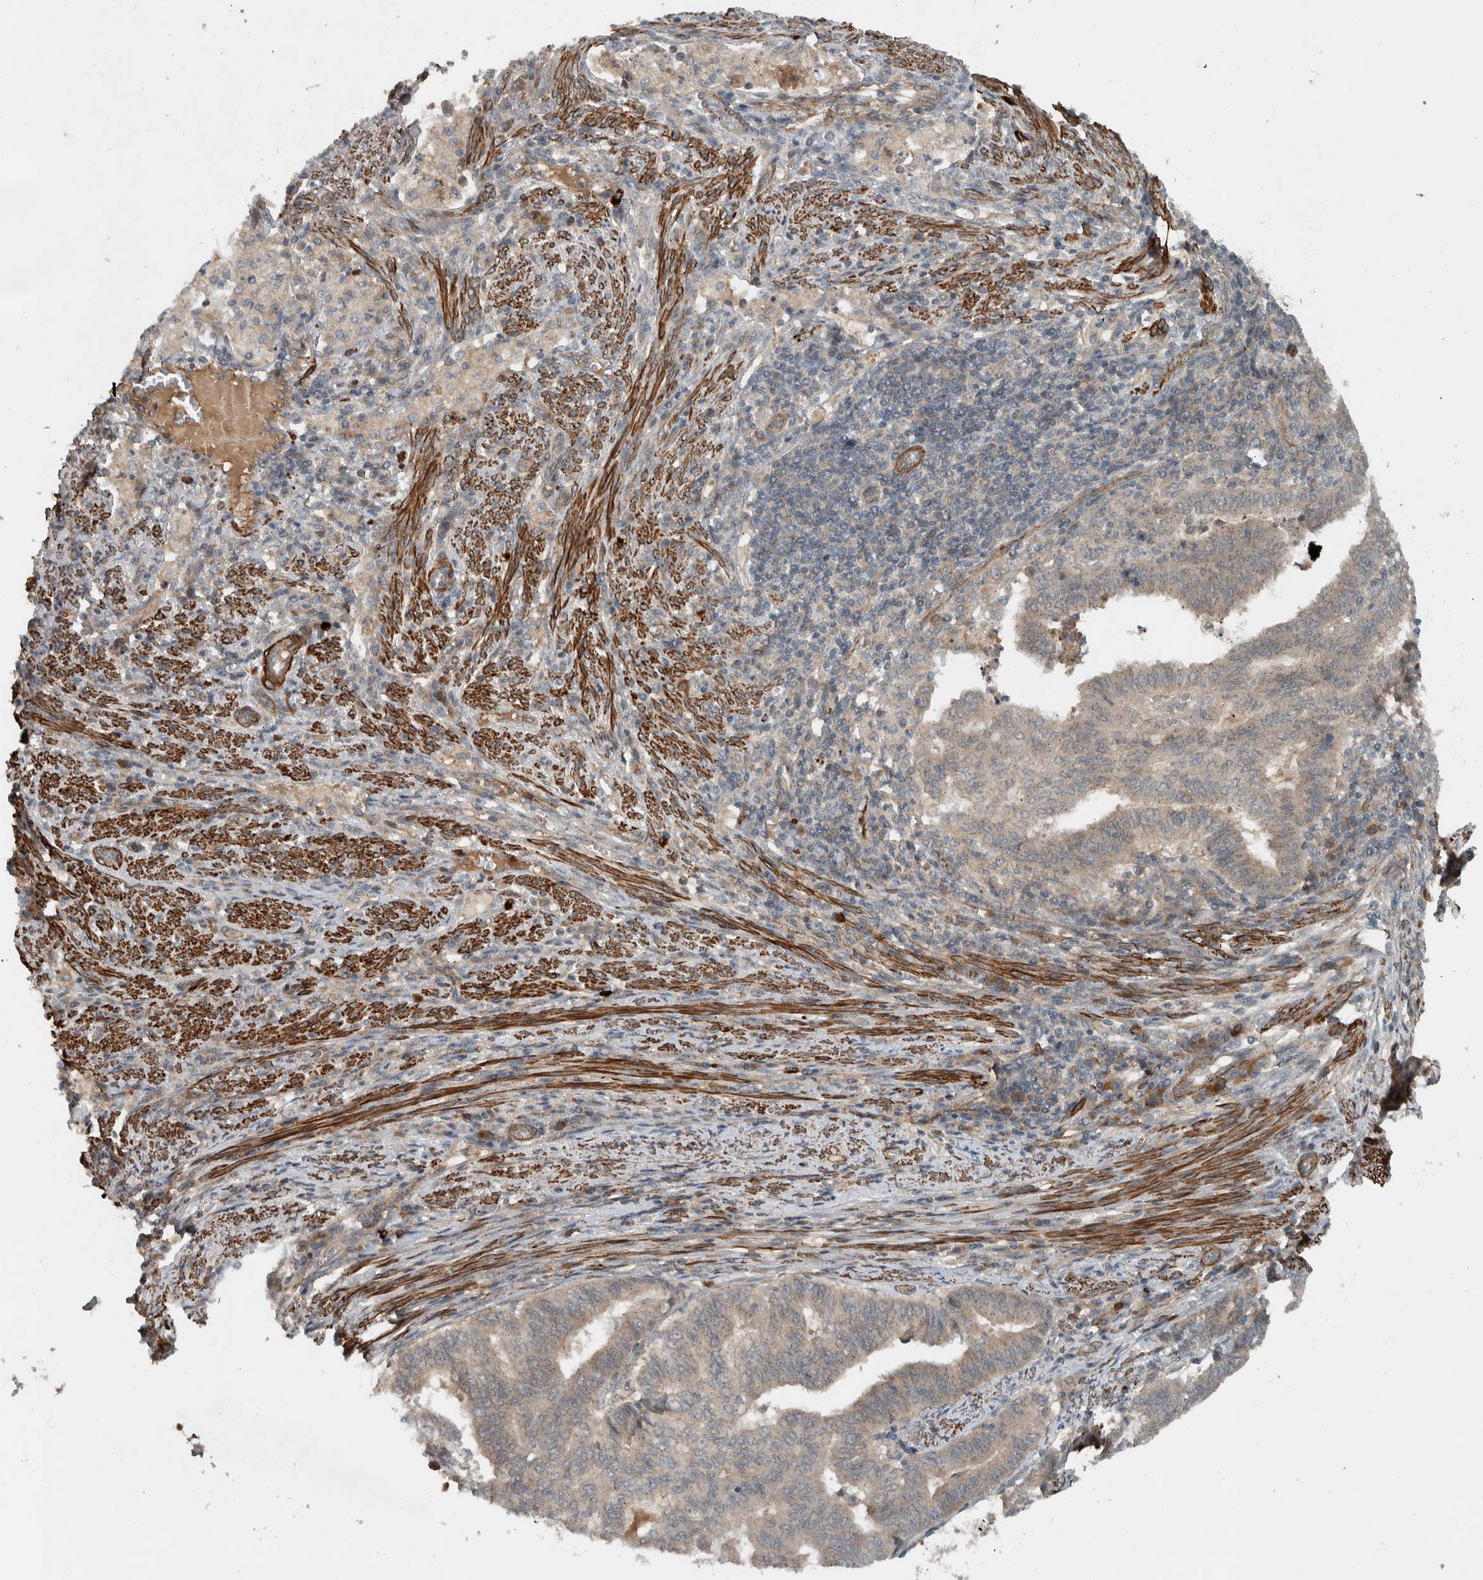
{"staining": {"intensity": "weak", "quantity": "<25%", "location": "cytoplasmic/membranous"}, "tissue": "endometrial cancer", "cell_type": "Tumor cells", "image_type": "cancer", "snomed": [{"axis": "morphology", "description": "Polyp, NOS"}, {"axis": "morphology", "description": "Adenocarcinoma, NOS"}, {"axis": "morphology", "description": "Adenoma, NOS"}, {"axis": "topography", "description": "Endometrium"}], "caption": "A high-resolution micrograph shows immunohistochemistry staining of endometrial cancer (adenocarcinoma), which reveals no significant staining in tumor cells.", "gene": "LBHD1", "patient": {"sex": "female", "age": 79}}